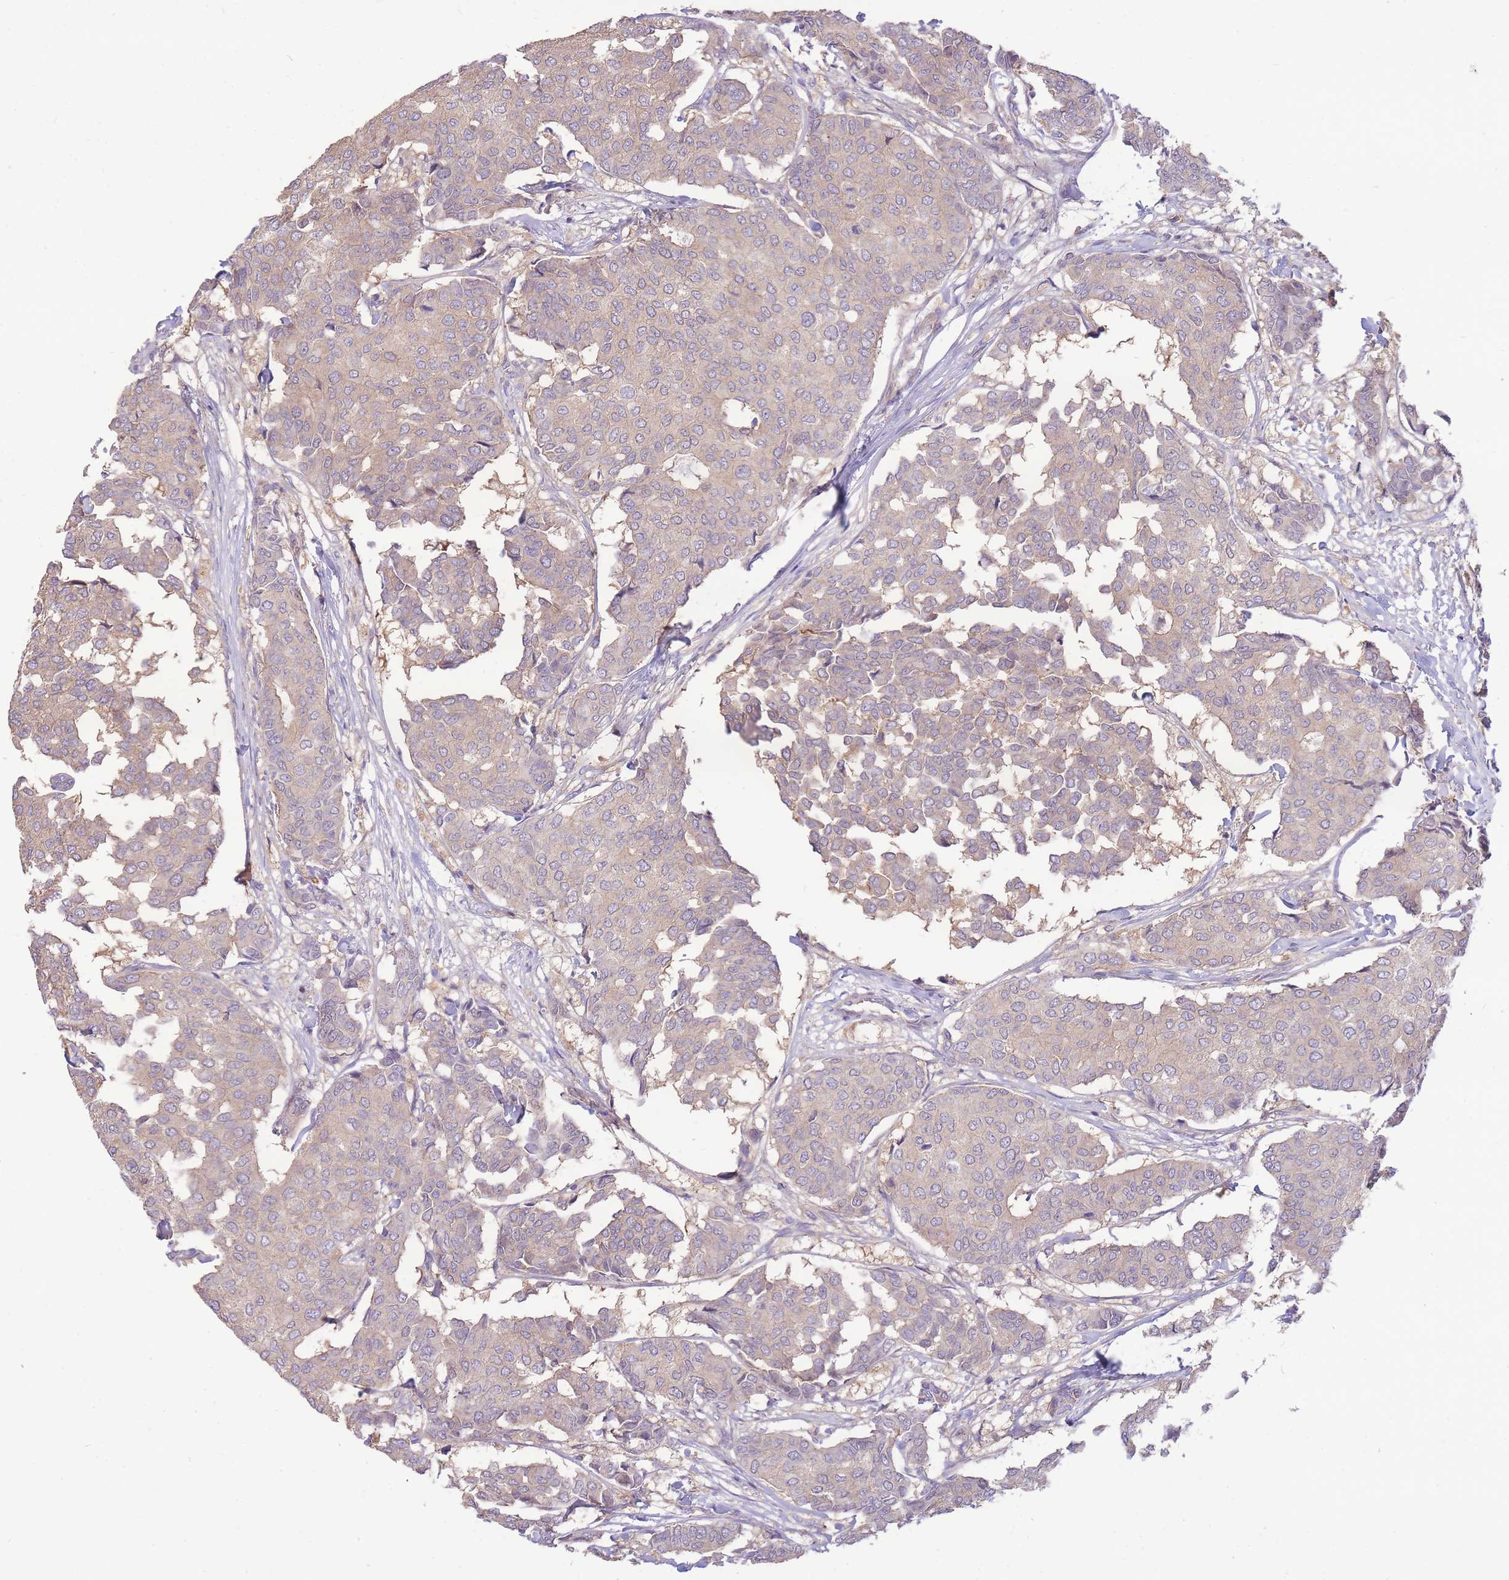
{"staining": {"intensity": "weak", "quantity": "25%-75%", "location": "cytoplasmic/membranous"}, "tissue": "breast cancer", "cell_type": "Tumor cells", "image_type": "cancer", "snomed": [{"axis": "morphology", "description": "Duct carcinoma"}, {"axis": "topography", "description": "Breast"}], "caption": "Immunohistochemical staining of breast invasive ductal carcinoma exhibits weak cytoplasmic/membranous protein staining in approximately 25%-75% of tumor cells.", "gene": "OR5T1", "patient": {"sex": "female", "age": 75}}